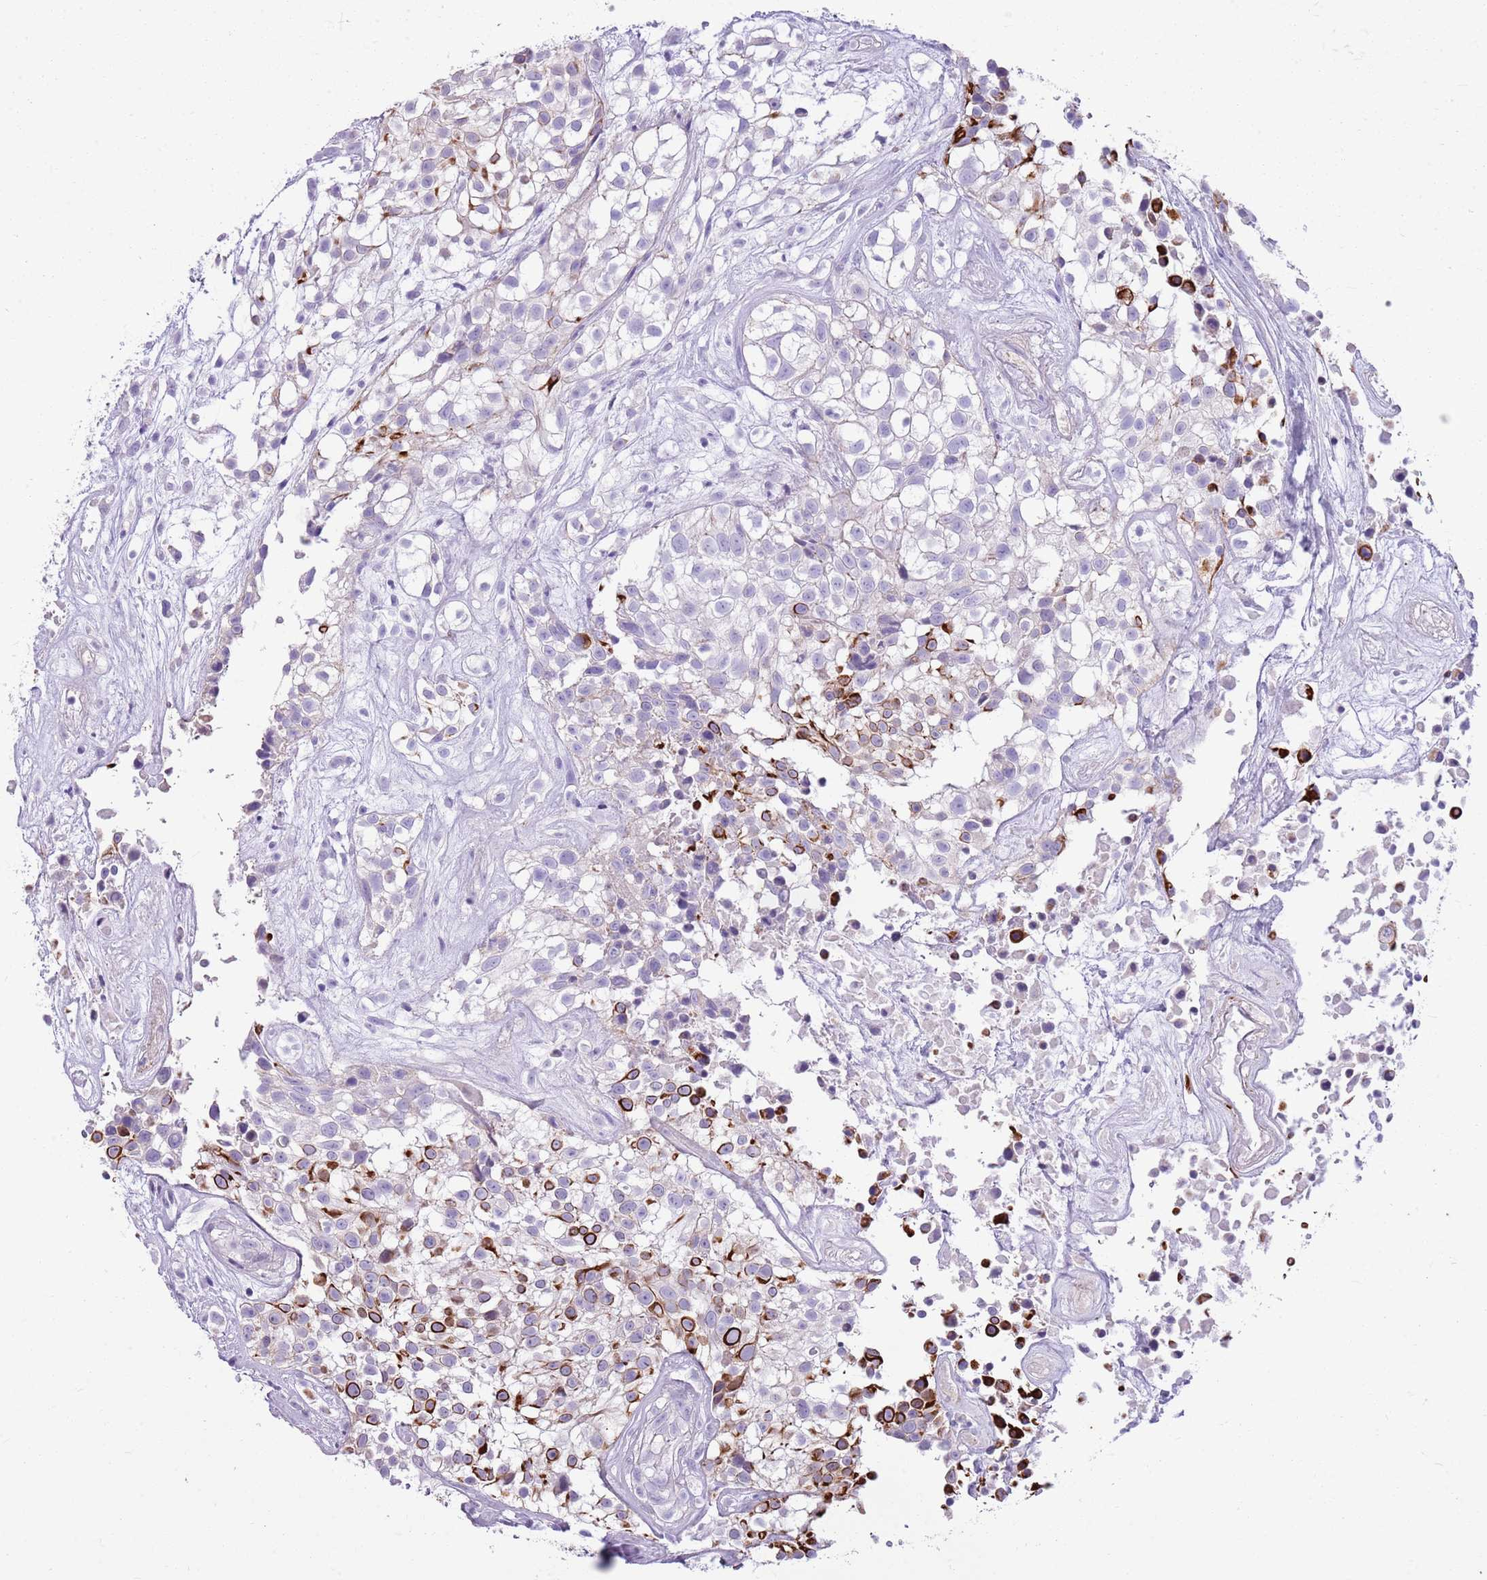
{"staining": {"intensity": "strong", "quantity": "25%-75%", "location": "cytoplasmic/membranous"}, "tissue": "urothelial cancer", "cell_type": "Tumor cells", "image_type": "cancer", "snomed": [{"axis": "morphology", "description": "Urothelial carcinoma, High grade"}, {"axis": "topography", "description": "Urinary bladder"}], "caption": "Urothelial carcinoma (high-grade) was stained to show a protein in brown. There is high levels of strong cytoplasmic/membranous staining in about 25%-75% of tumor cells.", "gene": "CNPPD1", "patient": {"sex": "male", "age": 56}}